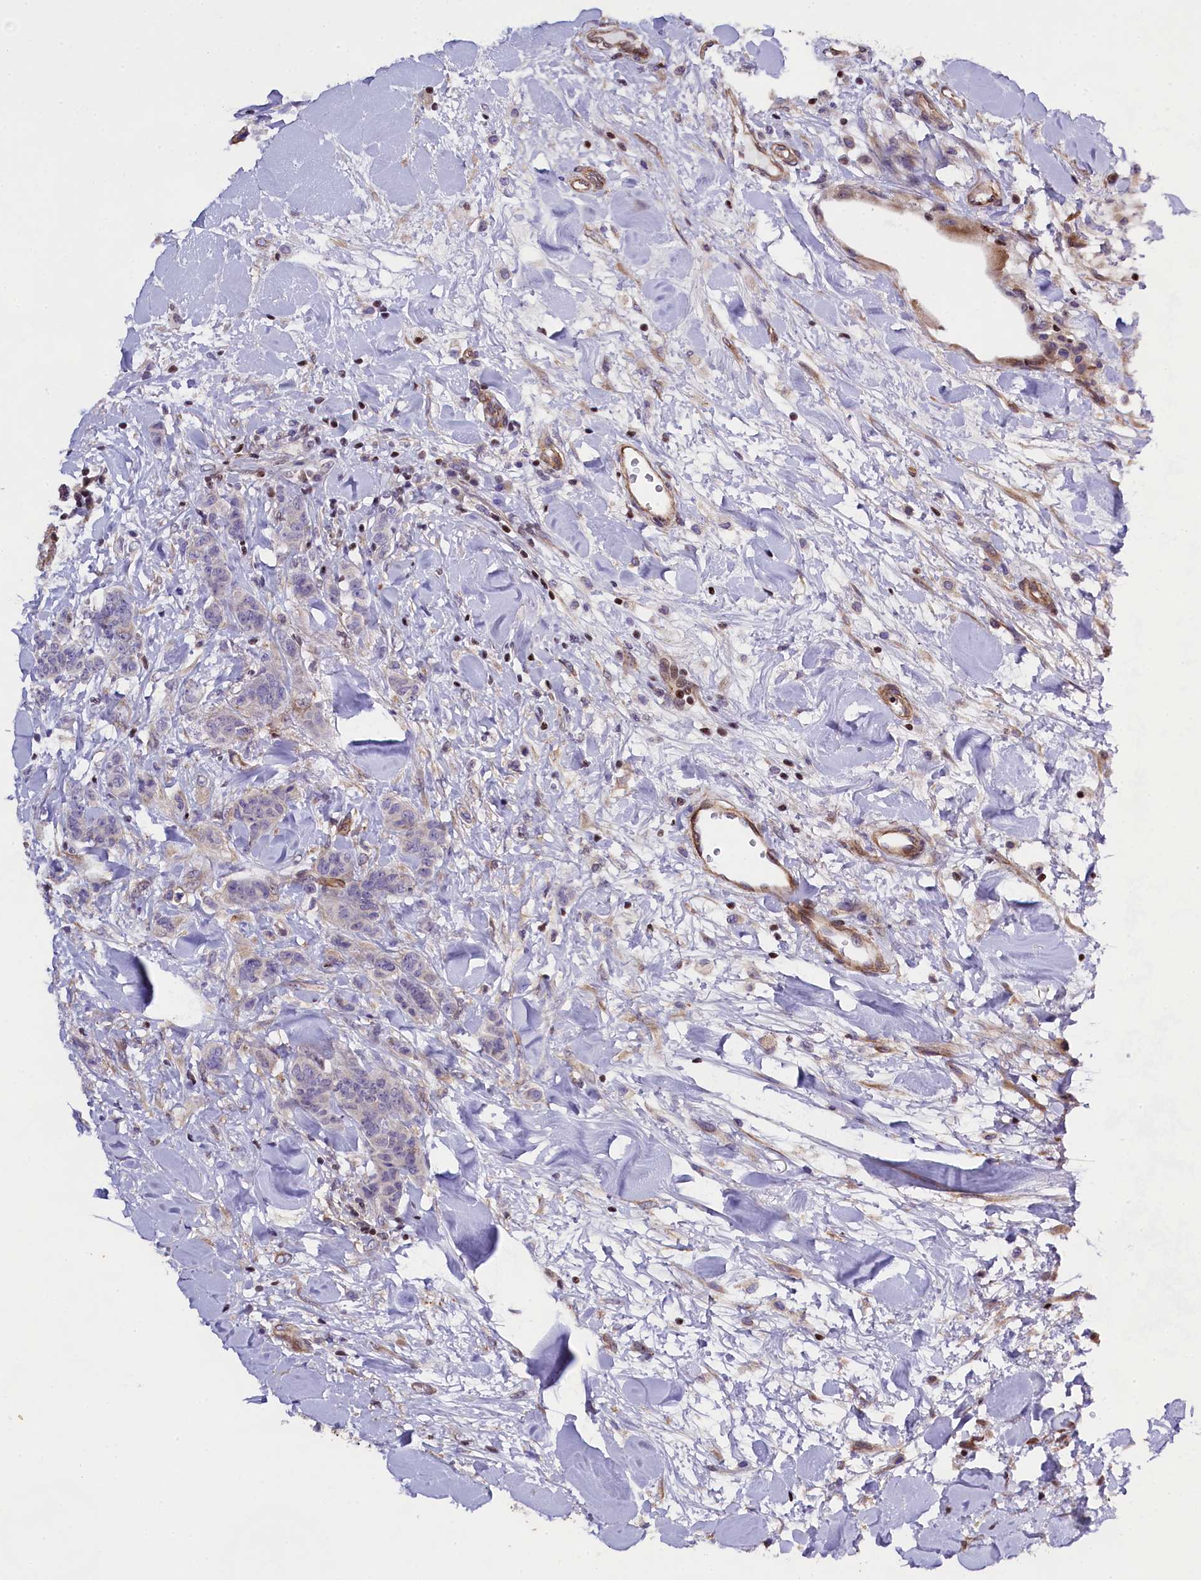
{"staining": {"intensity": "negative", "quantity": "none", "location": "none"}, "tissue": "breast cancer", "cell_type": "Tumor cells", "image_type": "cancer", "snomed": [{"axis": "morphology", "description": "Duct carcinoma"}, {"axis": "topography", "description": "Breast"}], "caption": "Tumor cells are negative for protein expression in human breast invasive ductal carcinoma.", "gene": "SP4", "patient": {"sex": "female", "age": 40}}